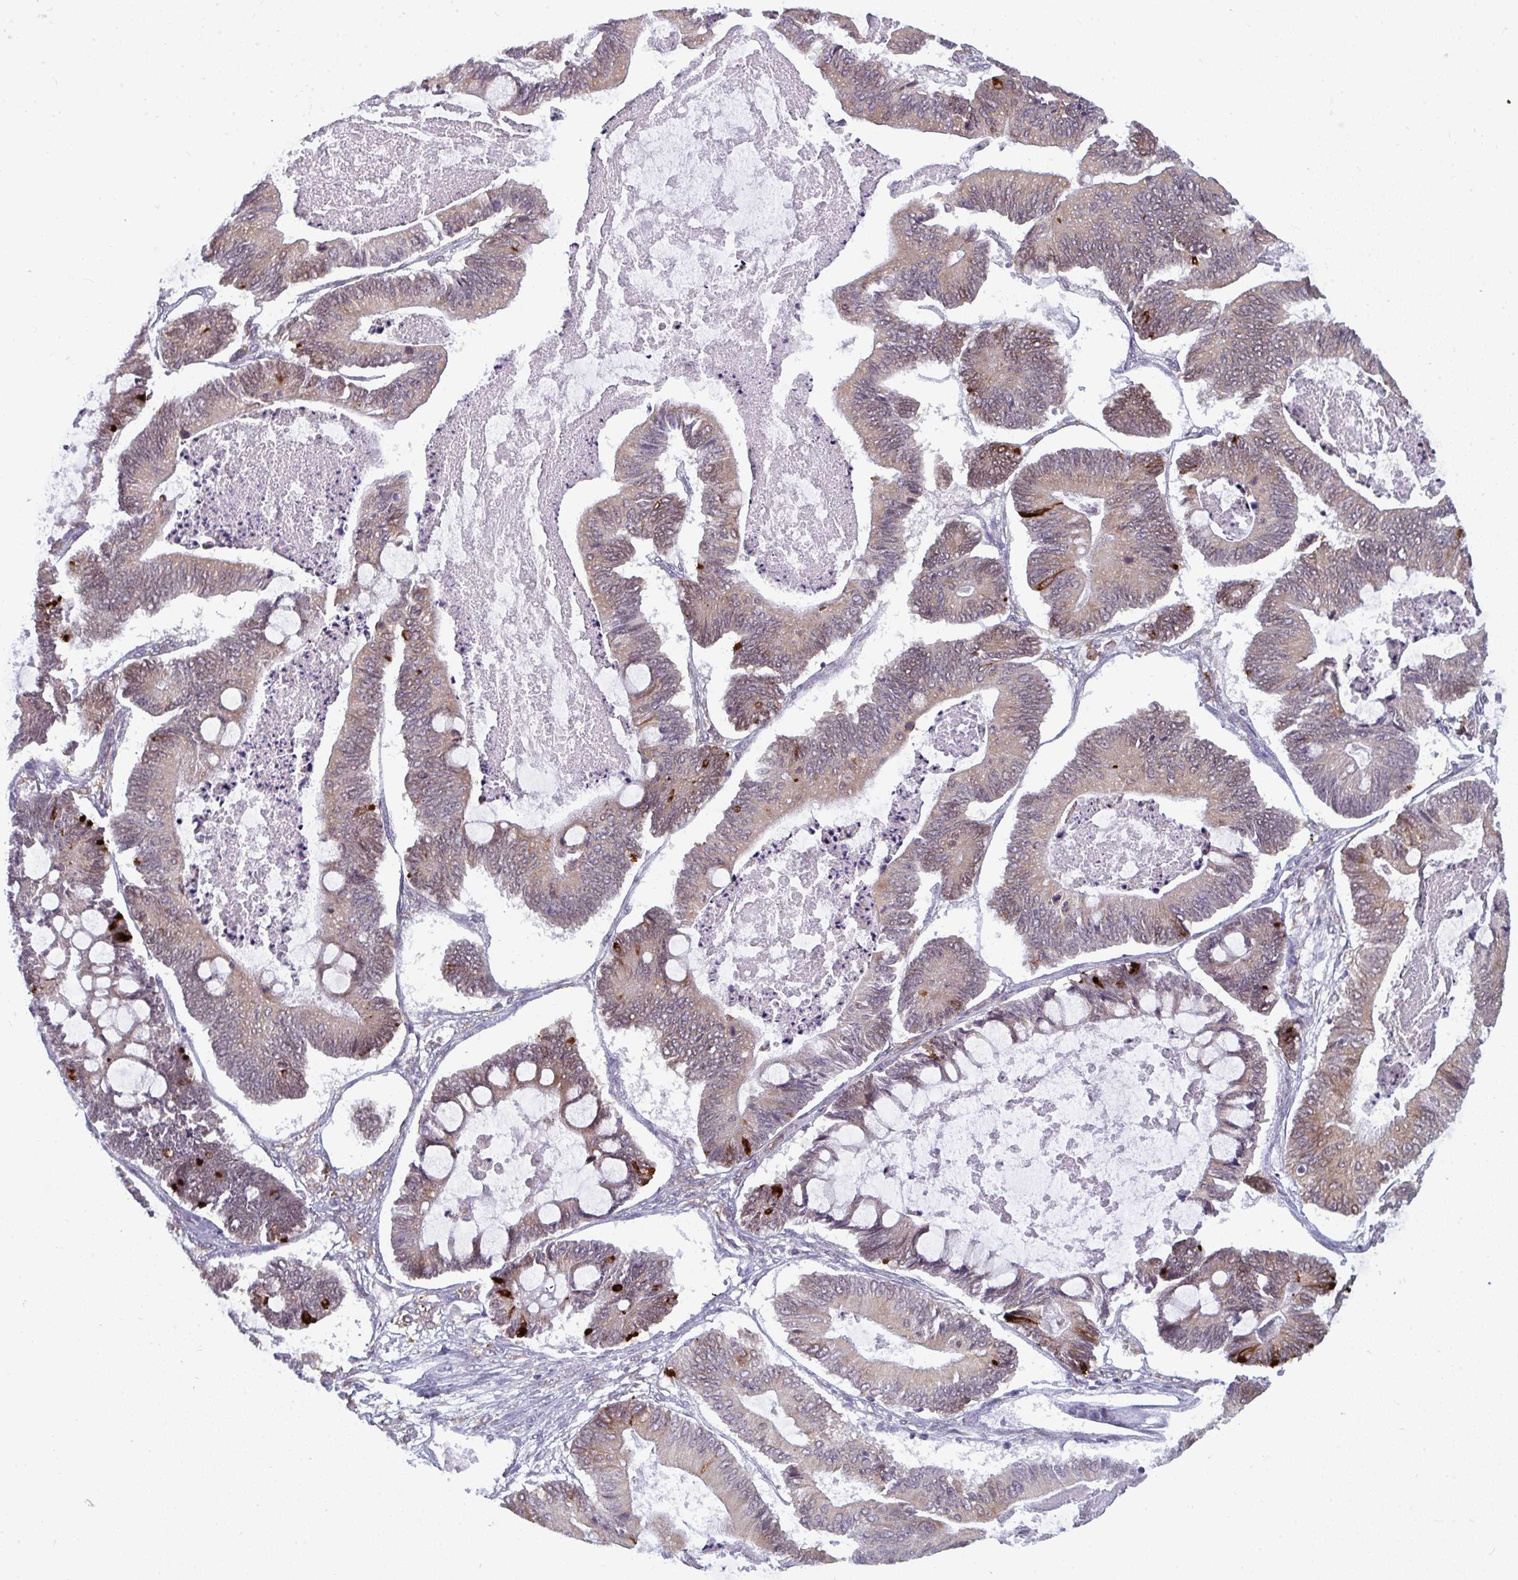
{"staining": {"intensity": "negative", "quantity": "none", "location": "none"}, "tissue": "ovarian cancer", "cell_type": "Tumor cells", "image_type": "cancer", "snomed": [{"axis": "morphology", "description": "Cystadenocarcinoma, mucinous, NOS"}, {"axis": "topography", "description": "Ovary"}], "caption": "IHC of human ovarian cancer (mucinous cystadenocarcinoma) reveals no positivity in tumor cells.", "gene": "LYSMD4", "patient": {"sex": "female", "age": 61}}